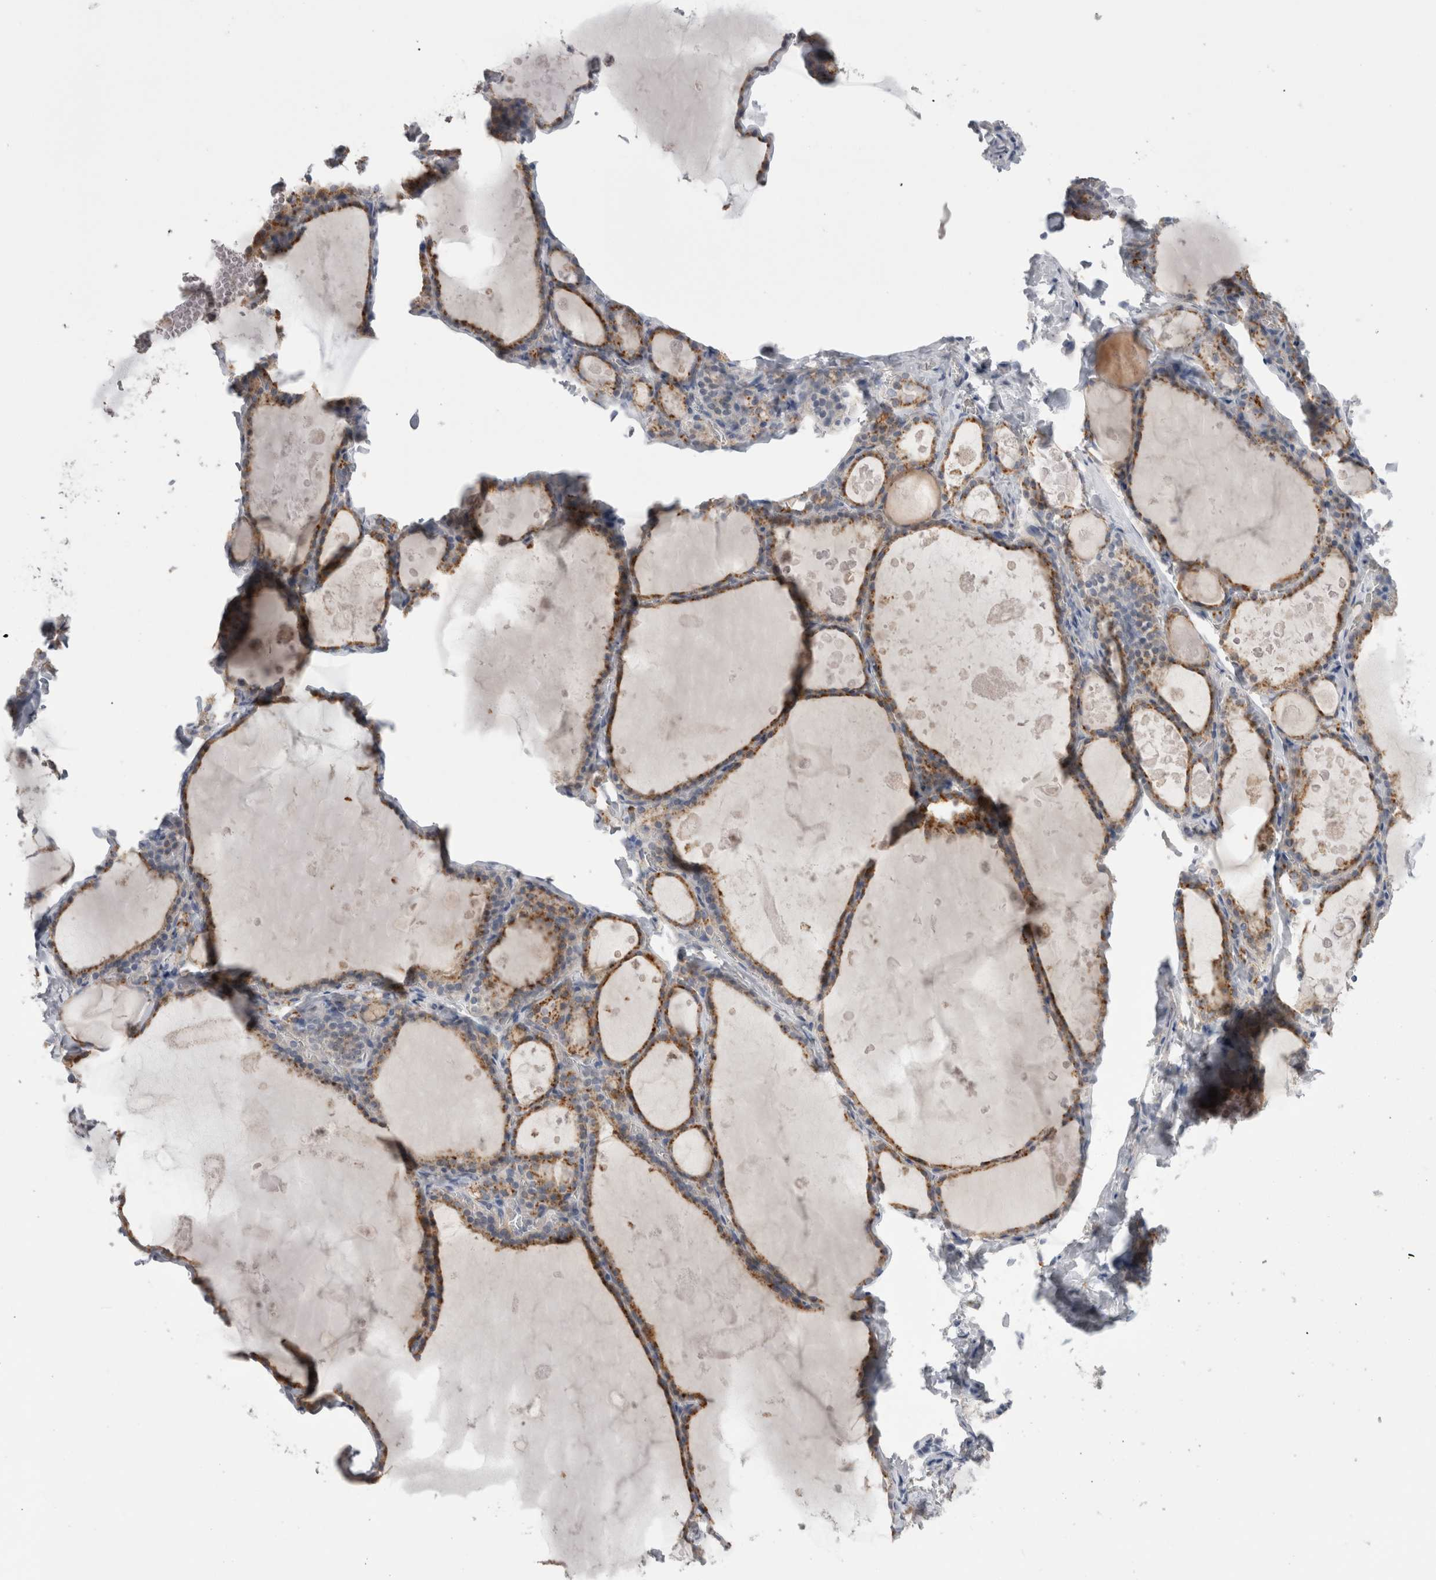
{"staining": {"intensity": "moderate", "quantity": "25%-75%", "location": "cytoplasmic/membranous"}, "tissue": "thyroid gland", "cell_type": "Glandular cells", "image_type": "normal", "snomed": [{"axis": "morphology", "description": "Normal tissue, NOS"}, {"axis": "topography", "description": "Thyroid gland"}], "caption": "Immunohistochemical staining of normal human thyroid gland exhibits moderate cytoplasmic/membranous protein staining in approximately 25%-75% of glandular cells. Using DAB (brown) and hematoxylin (blue) stains, captured at high magnification using brightfield microscopy.", "gene": "EPDR1", "patient": {"sex": "male", "age": 56}}